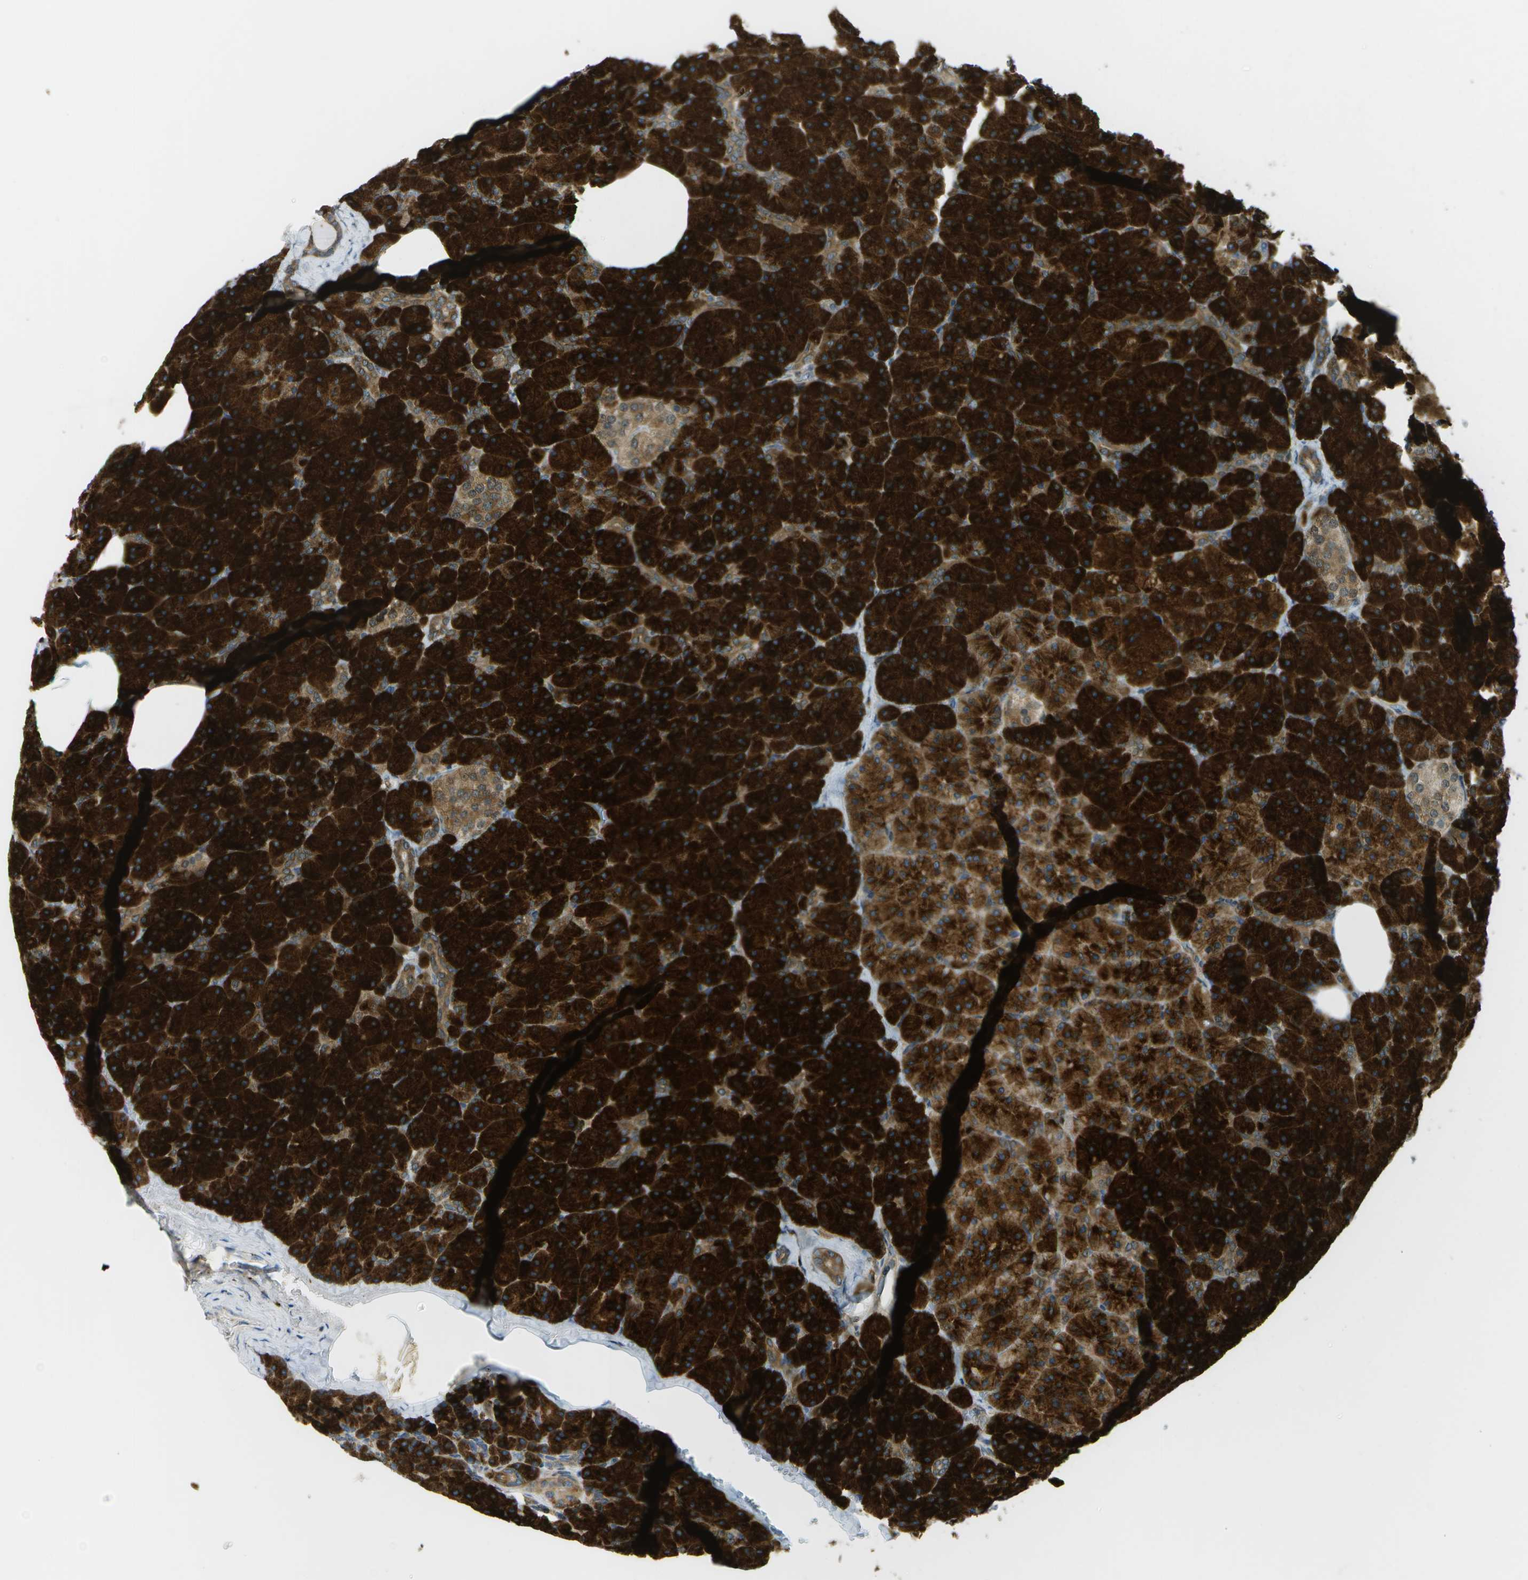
{"staining": {"intensity": "strong", "quantity": ">75%", "location": "cytoplasmic/membranous"}, "tissue": "pancreas", "cell_type": "Exocrine glandular cells", "image_type": "normal", "snomed": [{"axis": "morphology", "description": "Normal tissue, NOS"}, {"axis": "topography", "description": "Pancreas"}], "caption": "DAB (3,3'-diaminobenzidine) immunohistochemical staining of unremarkable human pancreas demonstrates strong cytoplasmic/membranous protein expression in about >75% of exocrine glandular cells. The protein is shown in brown color, while the nuclei are stained blue.", "gene": "TMTC1", "patient": {"sex": "female", "age": 35}}